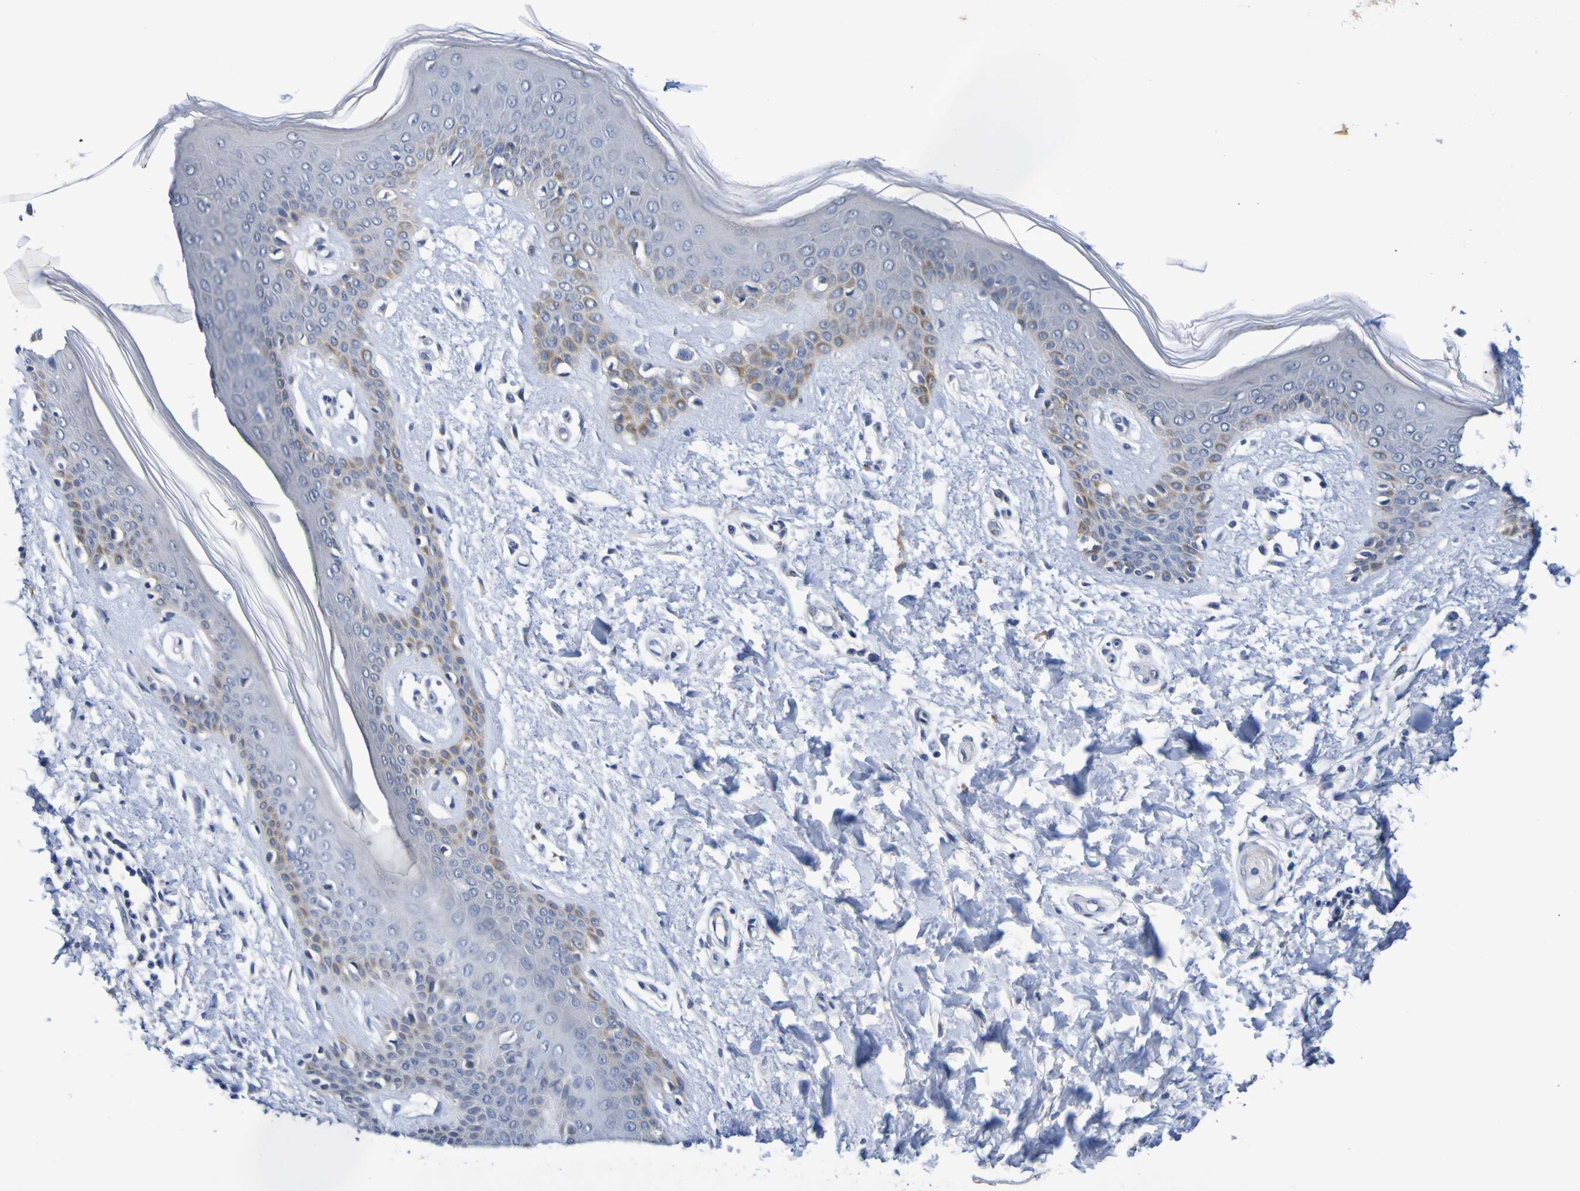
{"staining": {"intensity": "negative", "quantity": "none", "location": "none"}, "tissue": "skin", "cell_type": "Fibroblasts", "image_type": "normal", "snomed": [{"axis": "morphology", "description": "Normal tissue, NOS"}, {"axis": "topography", "description": "Skin"}], "caption": "Micrograph shows no protein staining in fibroblasts of unremarkable skin. Brightfield microscopy of immunohistochemistry stained with DAB (brown) and hematoxylin (blue), captured at high magnification.", "gene": "VMA21", "patient": {"sex": "male", "age": 53}}